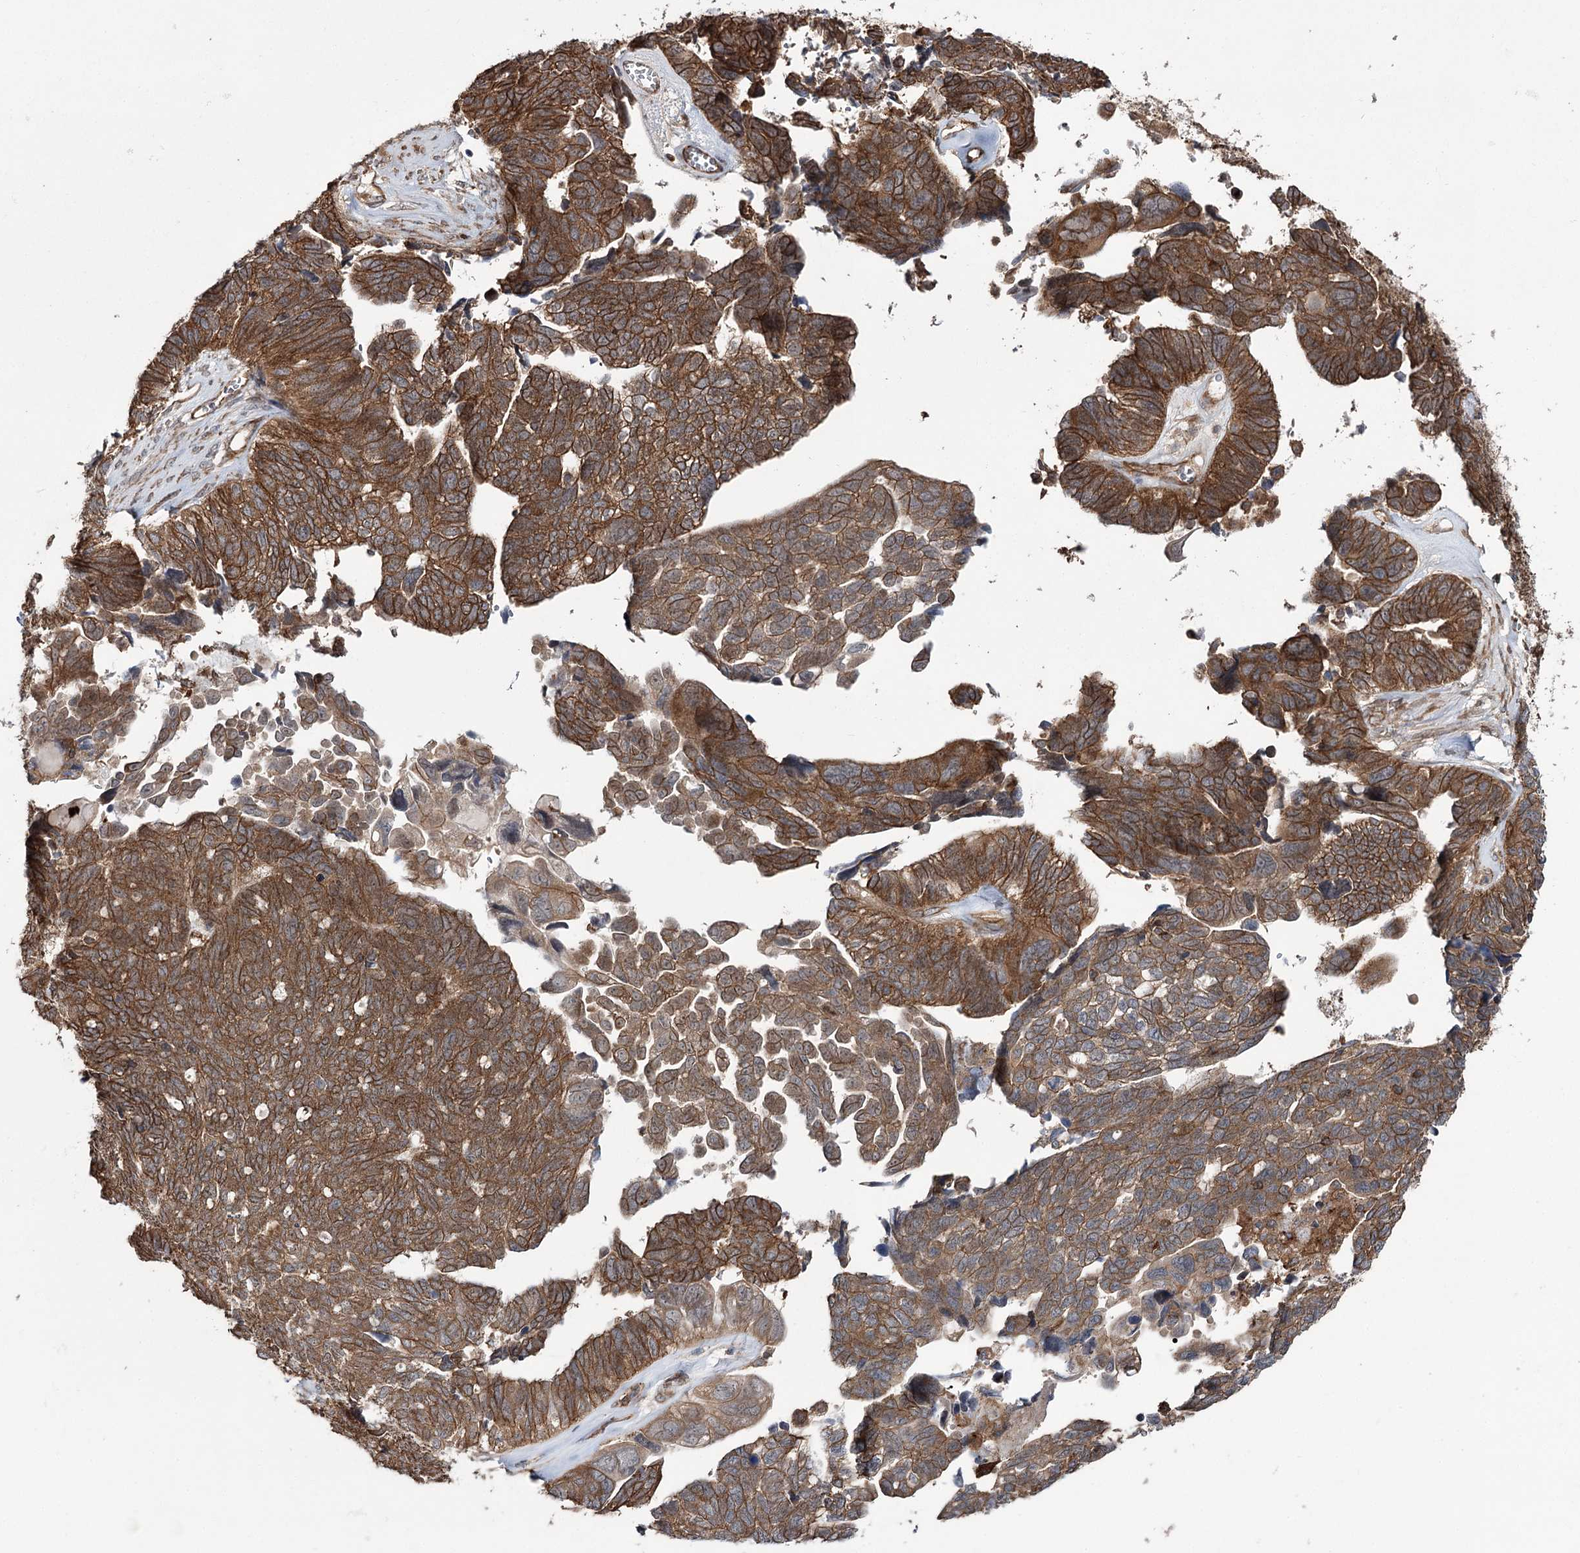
{"staining": {"intensity": "strong", "quantity": ">75%", "location": "cytoplasmic/membranous"}, "tissue": "ovarian cancer", "cell_type": "Tumor cells", "image_type": "cancer", "snomed": [{"axis": "morphology", "description": "Cystadenocarcinoma, serous, NOS"}, {"axis": "topography", "description": "Ovary"}], "caption": "IHC of human ovarian cancer reveals high levels of strong cytoplasmic/membranous positivity in approximately >75% of tumor cells.", "gene": "DHX29", "patient": {"sex": "female", "age": 79}}